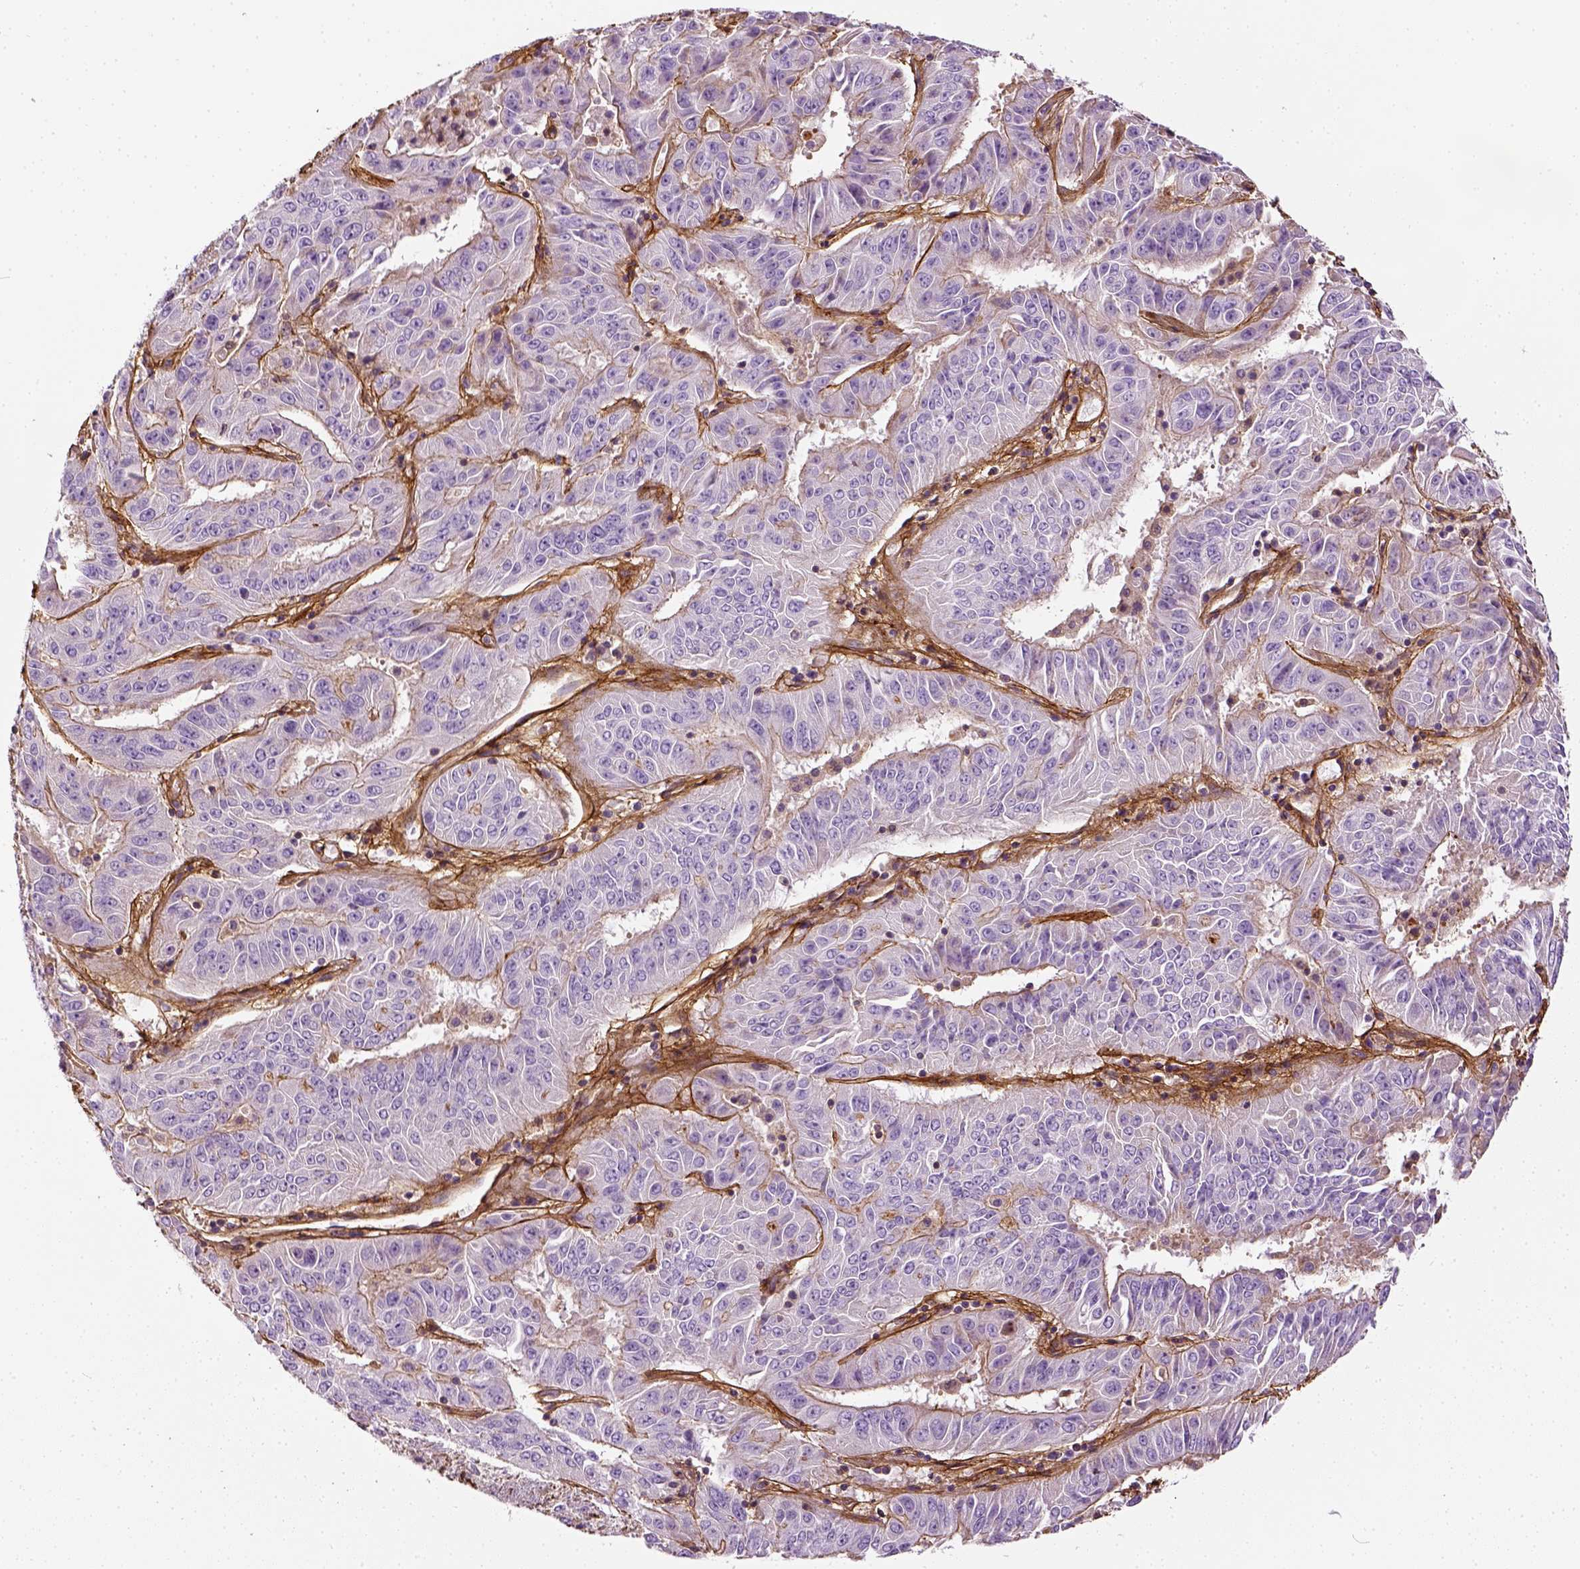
{"staining": {"intensity": "negative", "quantity": "none", "location": "none"}, "tissue": "pancreatic cancer", "cell_type": "Tumor cells", "image_type": "cancer", "snomed": [{"axis": "morphology", "description": "Adenocarcinoma, NOS"}, {"axis": "topography", "description": "Pancreas"}], "caption": "The IHC micrograph has no significant expression in tumor cells of pancreatic adenocarcinoma tissue.", "gene": "COL6A2", "patient": {"sex": "male", "age": 63}}